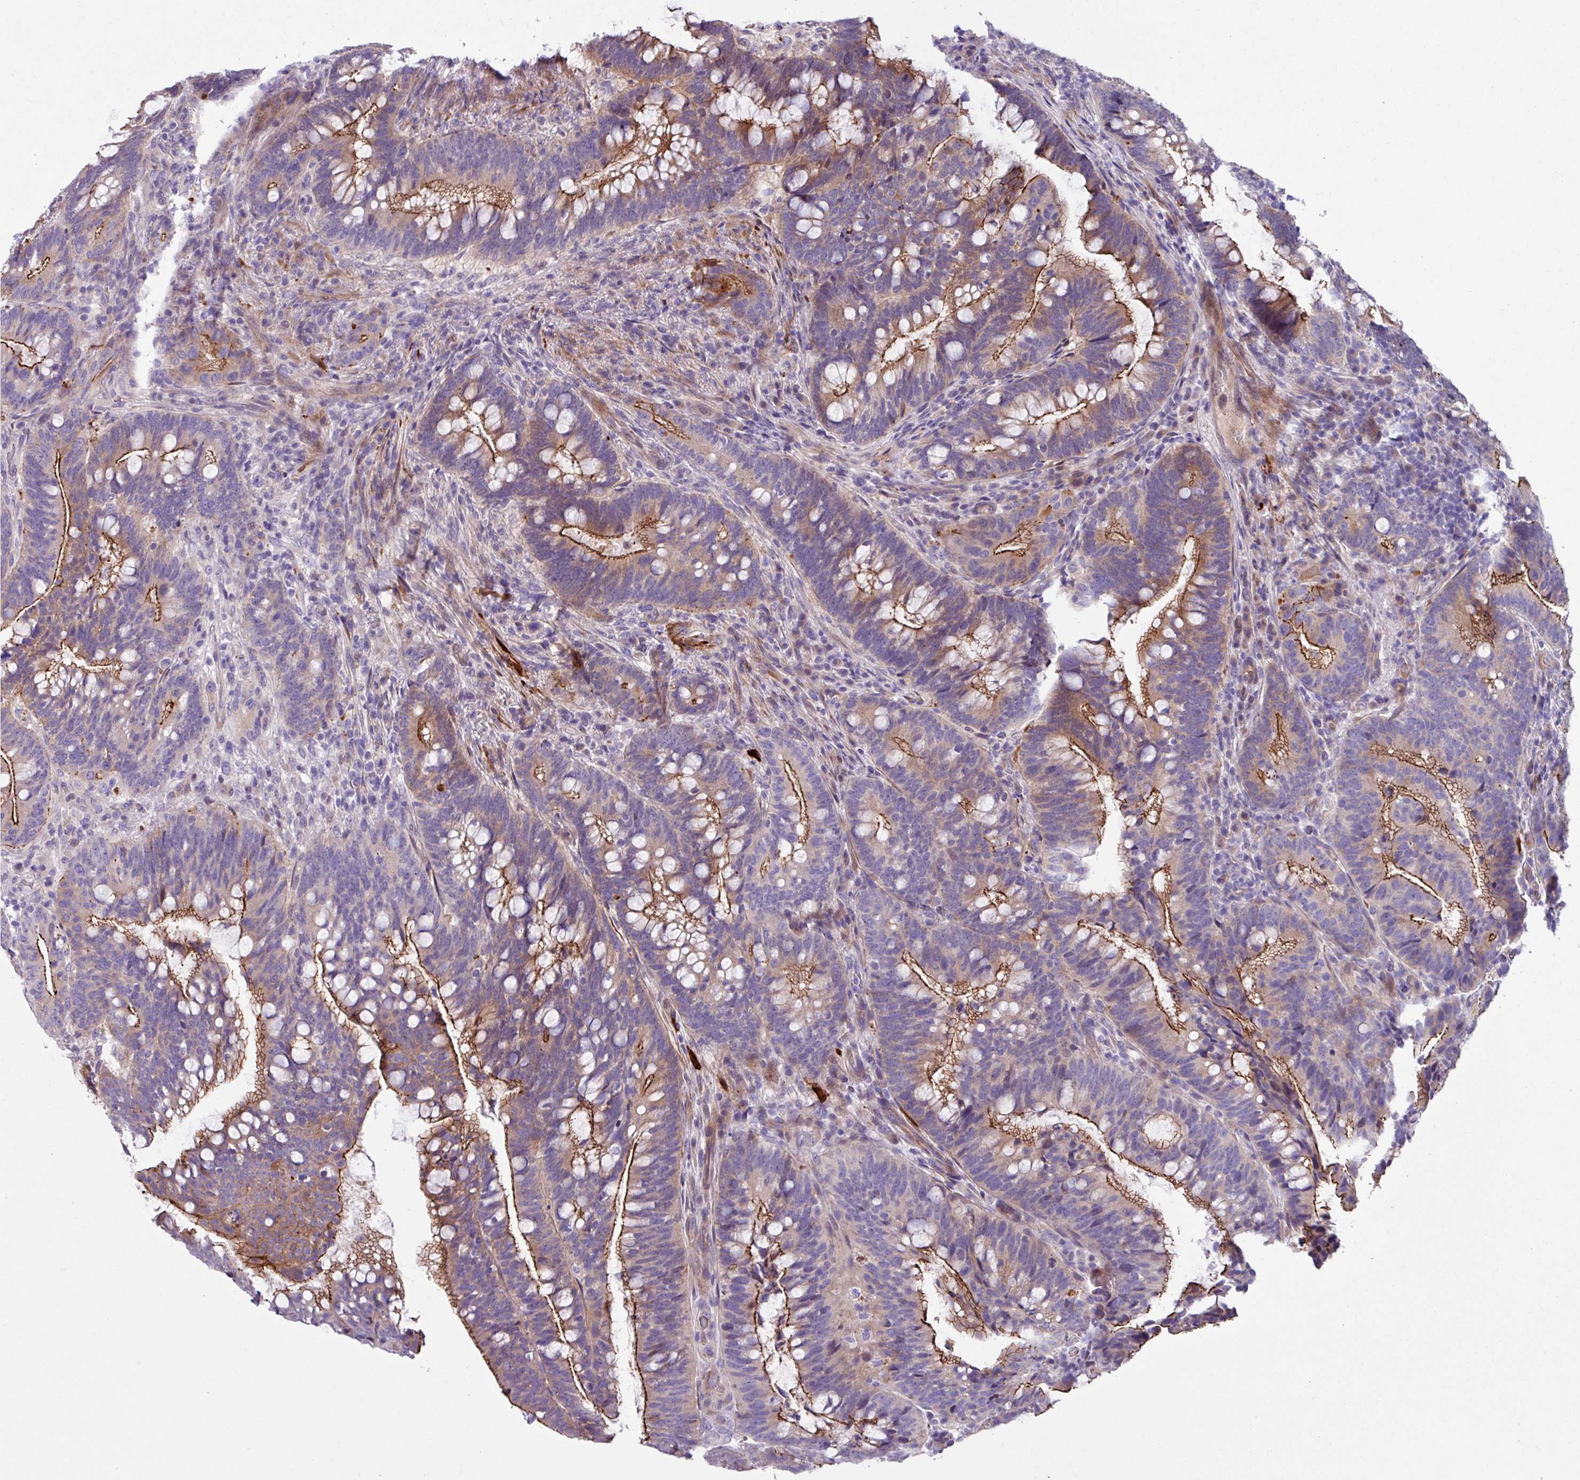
{"staining": {"intensity": "strong", "quantity": "<25%", "location": "cytoplasmic/membranous"}, "tissue": "colorectal cancer", "cell_type": "Tumor cells", "image_type": "cancer", "snomed": [{"axis": "morphology", "description": "Adenocarcinoma, NOS"}, {"axis": "topography", "description": "Colon"}], "caption": "Brown immunohistochemical staining in colorectal adenocarcinoma displays strong cytoplasmic/membranous expression in approximately <25% of tumor cells. (DAB (3,3'-diaminobenzidine) IHC with brightfield microscopy, high magnification).", "gene": "IQCJ", "patient": {"sex": "female", "age": 66}}